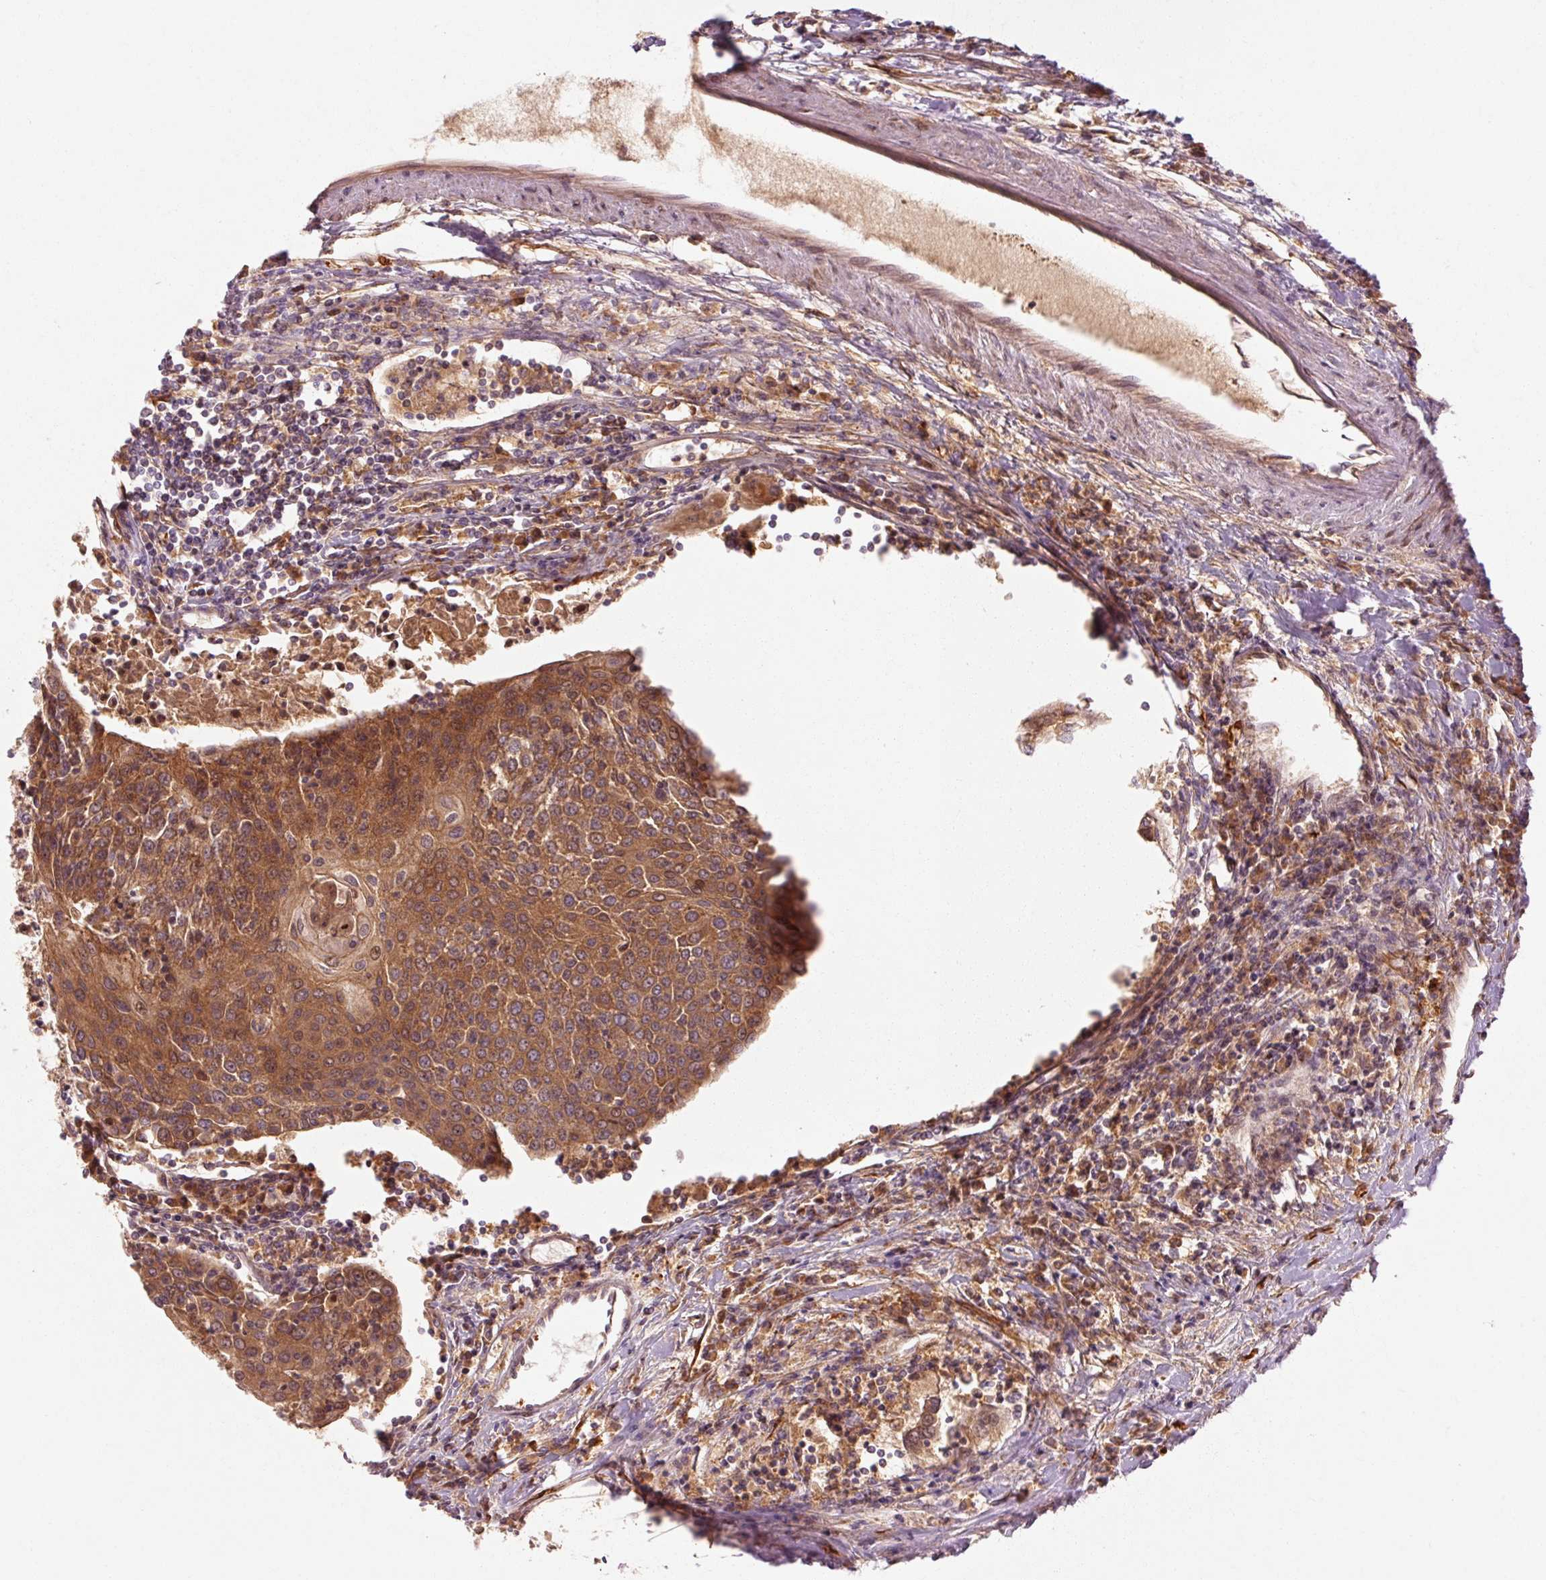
{"staining": {"intensity": "moderate", "quantity": ">75%", "location": "cytoplasmic/membranous"}, "tissue": "urothelial cancer", "cell_type": "Tumor cells", "image_type": "cancer", "snomed": [{"axis": "morphology", "description": "Urothelial carcinoma, High grade"}, {"axis": "topography", "description": "Urinary bladder"}], "caption": "This photomicrograph demonstrates immunohistochemistry (IHC) staining of human urothelial cancer, with medium moderate cytoplasmic/membranous staining in approximately >75% of tumor cells.", "gene": "CTNNA1", "patient": {"sex": "female", "age": 85}}